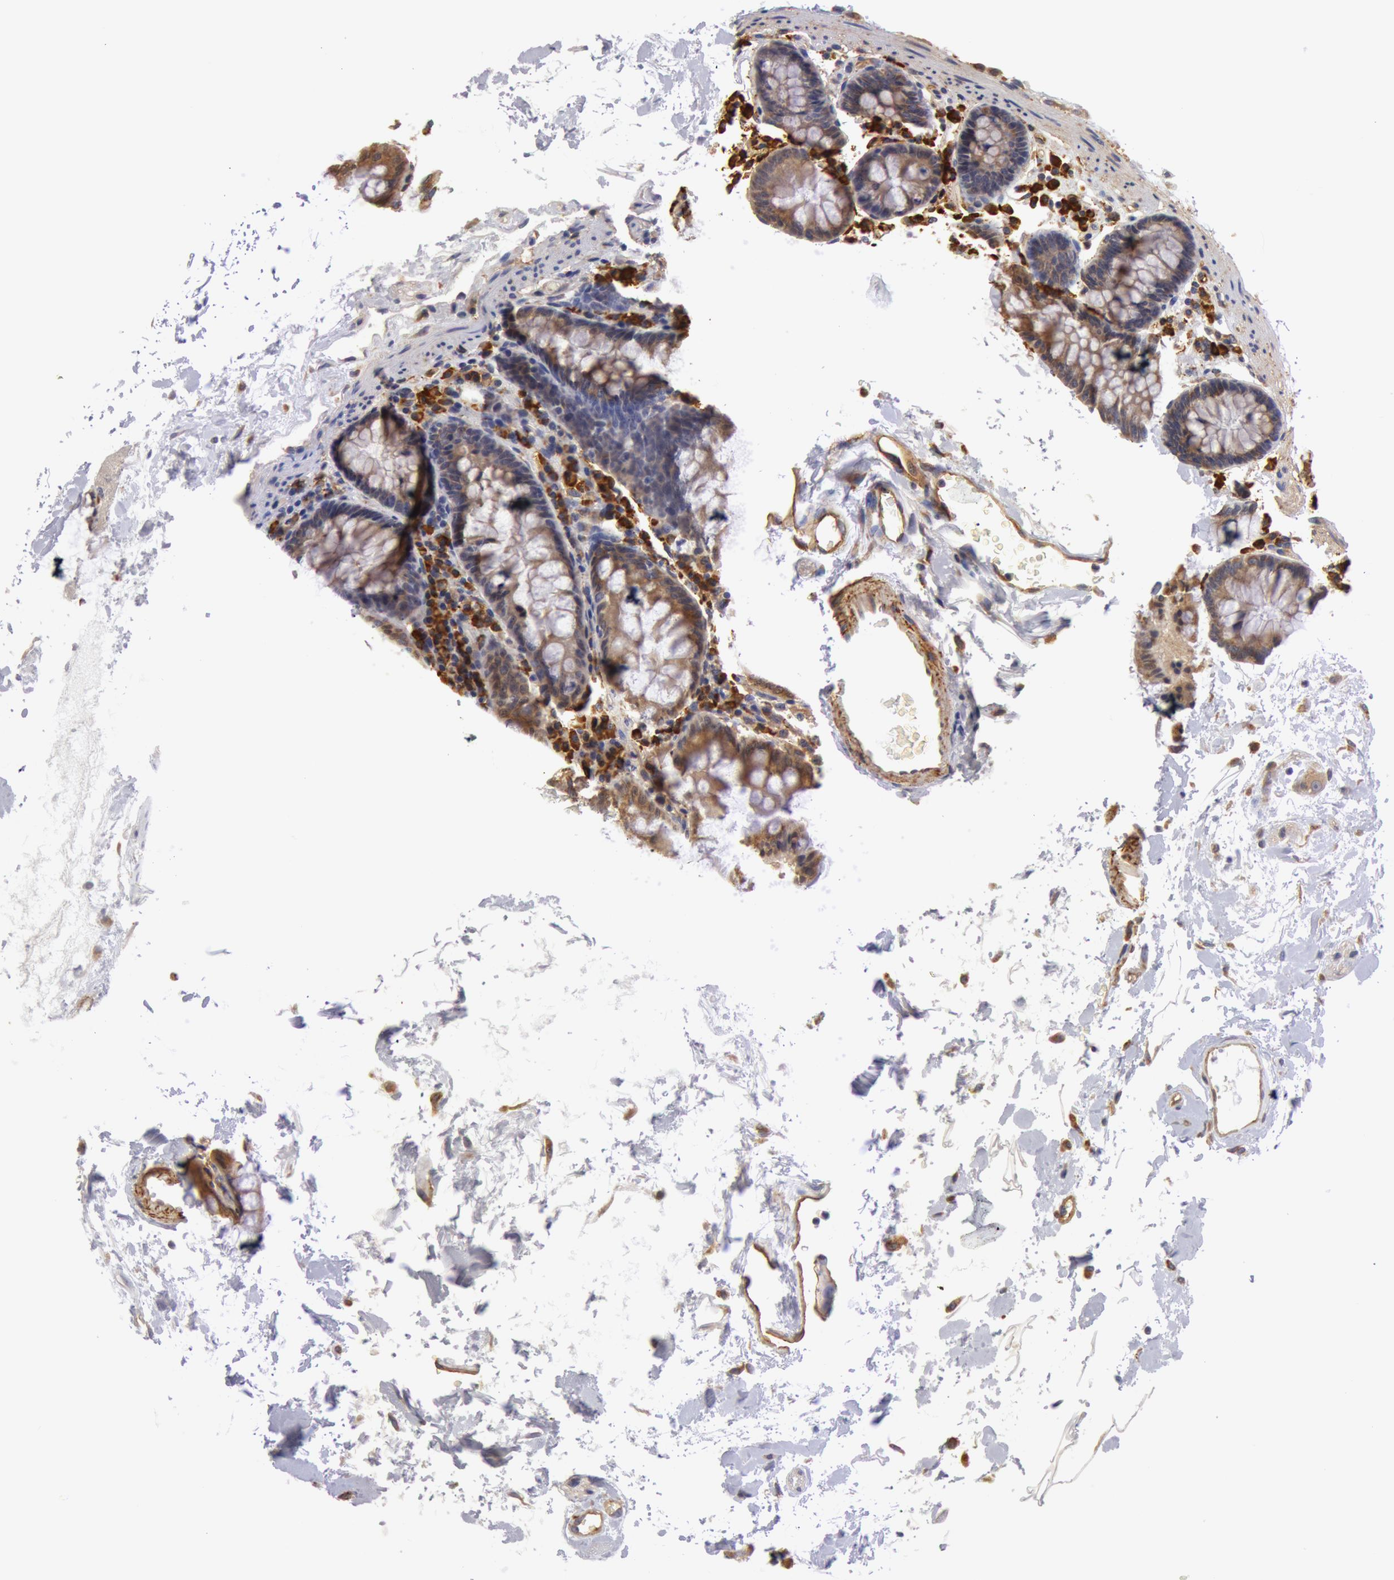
{"staining": {"intensity": "moderate", "quantity": ">75%", "location": "cytoplasmic/membranous"}, "tissue": "colon", "cell_type": "Endothelial cells", "image_type": "normal", "snomed": [{"axis": "morphology", "description": "Normal tissue, NOS"}, {"axis": "morphology", "description": "Adenocarcinoma, NOS"}, {"axis": "topography", "description": "Colon"}], "caption": "This is a micrograph of immunohistochemistry staining of benign colon, which shows moderate positivity in the cytoplasmic/membranous of endothelial cells.", "gene": "IL23A", "patient": {"sex": "male", "age": 76}}